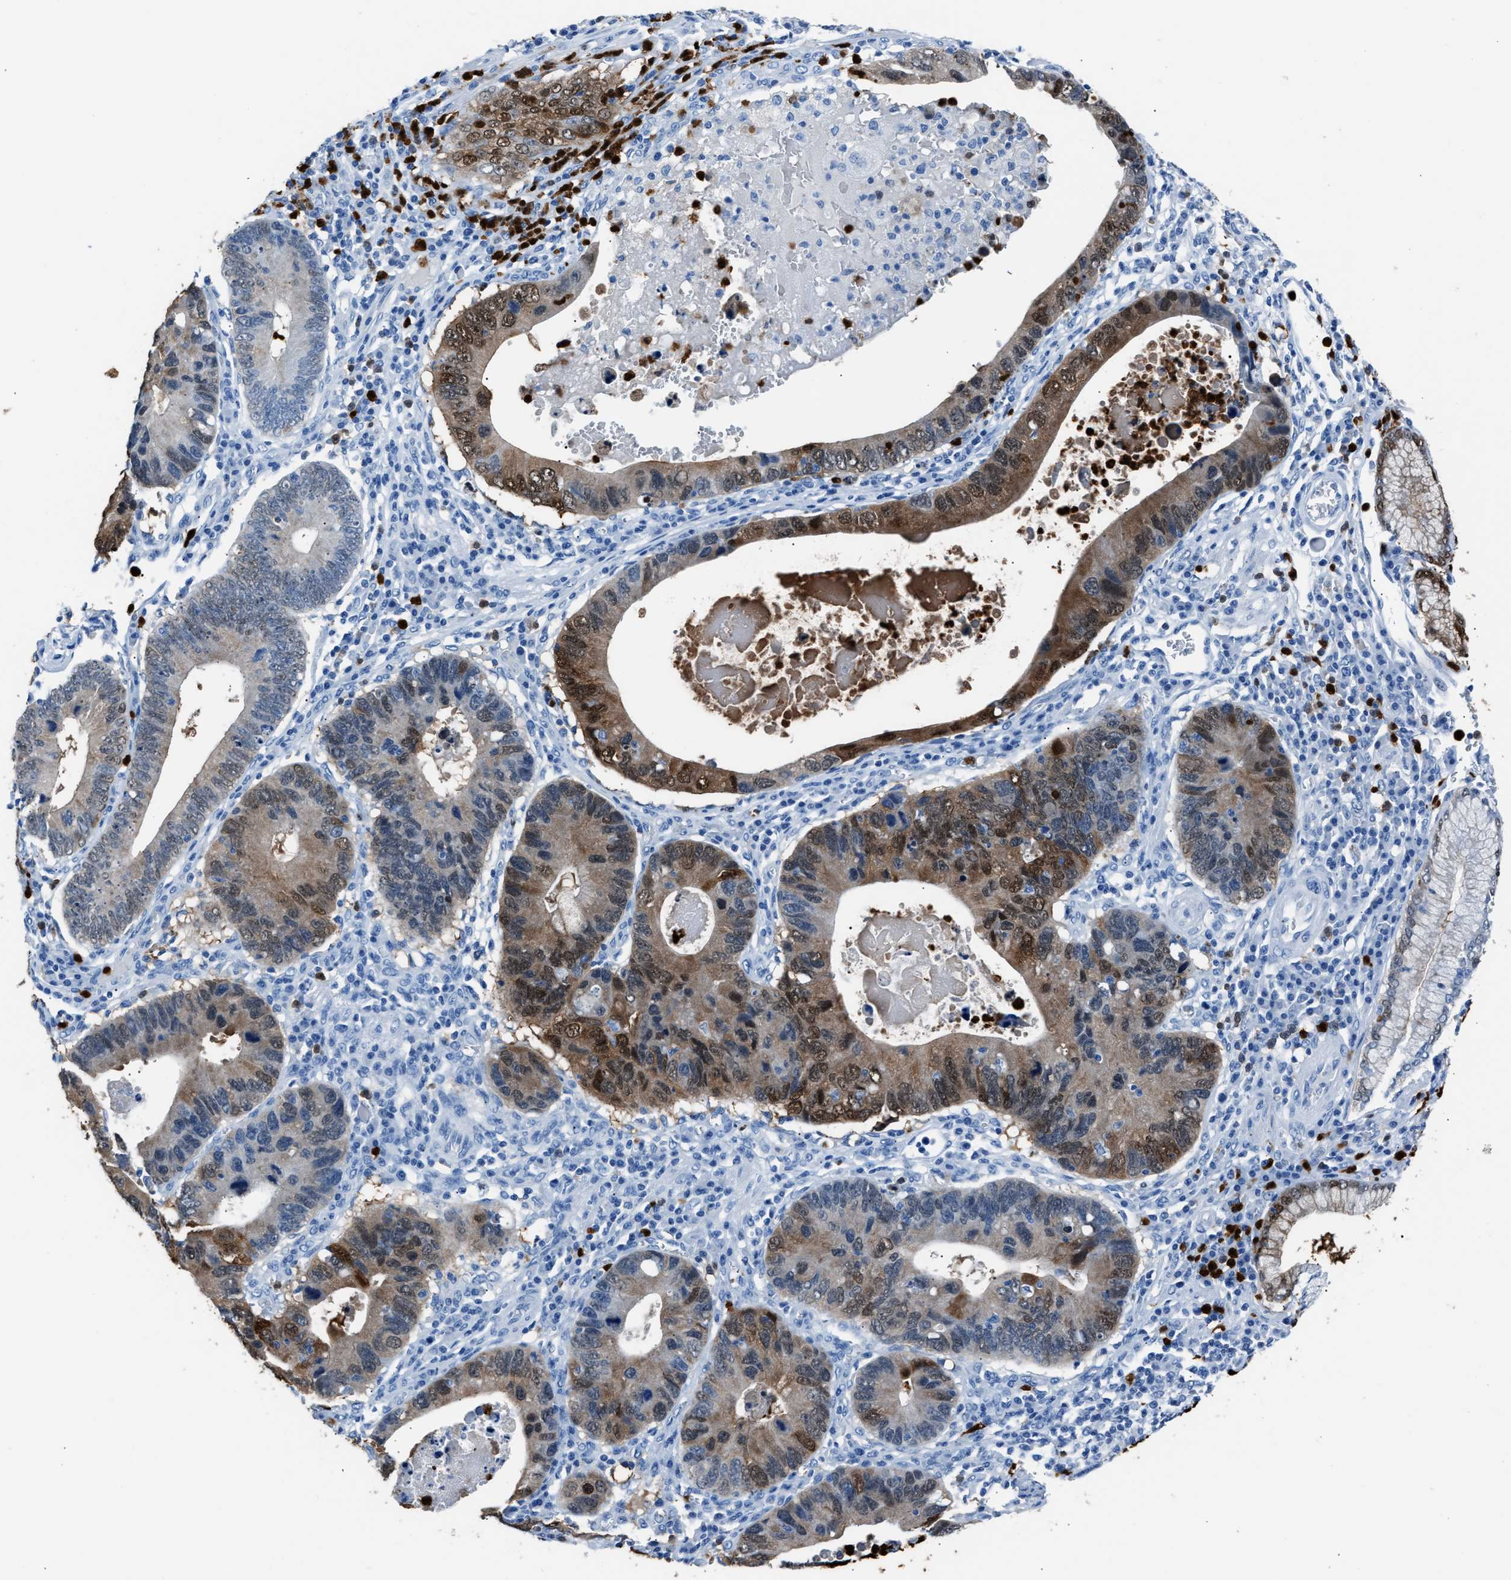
{"staining": {"intensity": "moderate", "quantity": ">75%", "location": "cytoplasmic/membranous,nuclear"}, "tissue": "stomach cancer", "cell_type": "Tumor cells", "image_type": "cancer", "snomed": [{"axis": "morphology", "description": "Adenocarcinoma, NOS"}, {"axis": "topography", "description": "Stomach"}], "caption": "Tumor cells exhibit moderate cytoplasmic/membranous and nuclear expression in about >75% of cells in adenocarcinoma (stomach). The staining was performed using DAB (3,3'-diaminobenzidine), with brown indicating positive protein expression. Nuclei are stained blue with hematoxylin.", "gene": "S100P", "patient": {"sex": "male", "age": 59}}